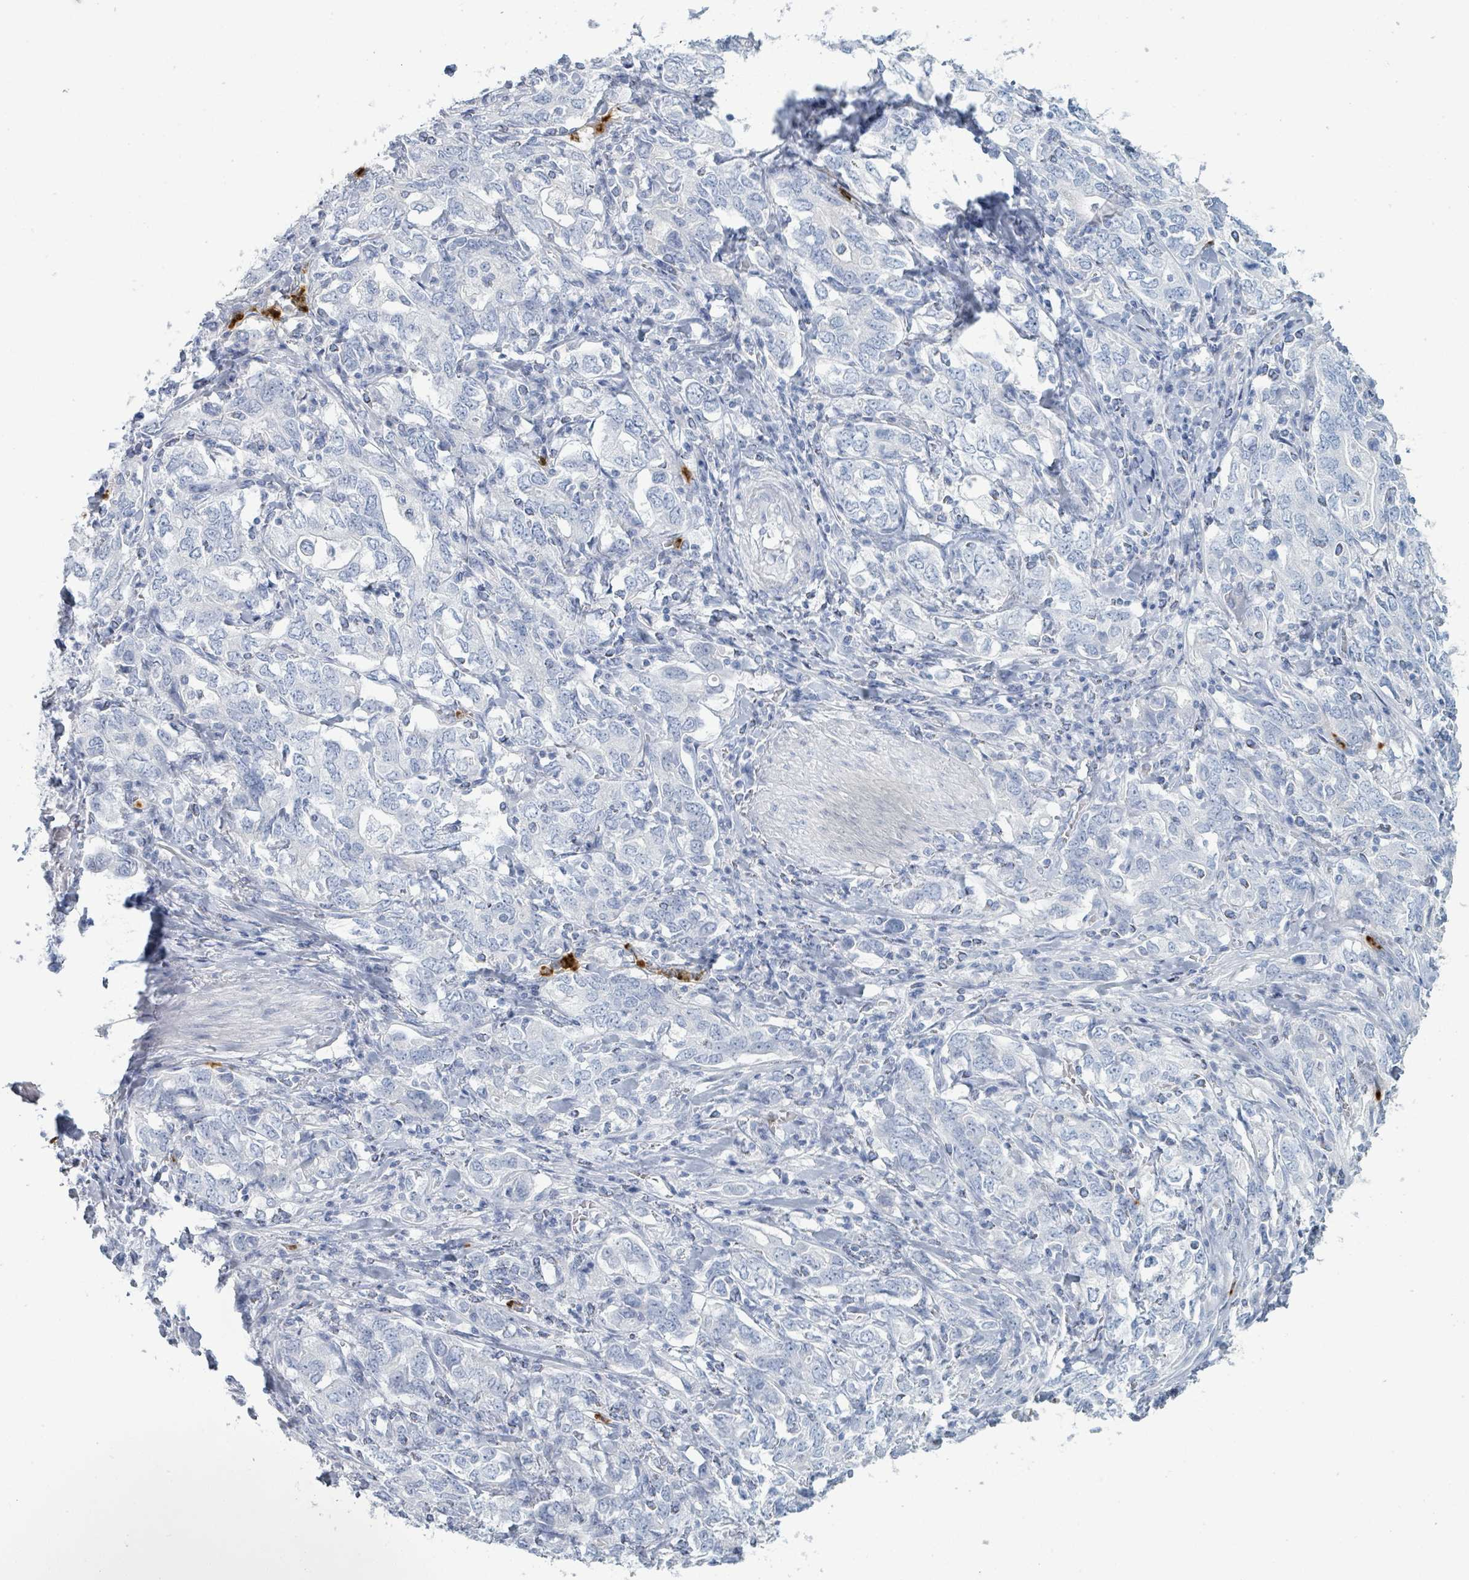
{"staining": {"intensity": "negative", "quantity": "none", "location": "none"}, "tissue": "stomach cancer", "cell_type": "Tumor cells", "image_type": "cancer", "snomed": [{"axis": "morphology", "description": "Adenocarcinoma, NOS"}, {"axis": "topography", "description": "Stomach, upper"}, {"axis": "topography", "description": "Stomach"}], "caption": "Adenocarcinoma (stomach) was stained to show a protein in brown. There is no significant staining in tumor cells.", "gene": "DEFA4", "patient": {"sex": "male", "age": 62}}